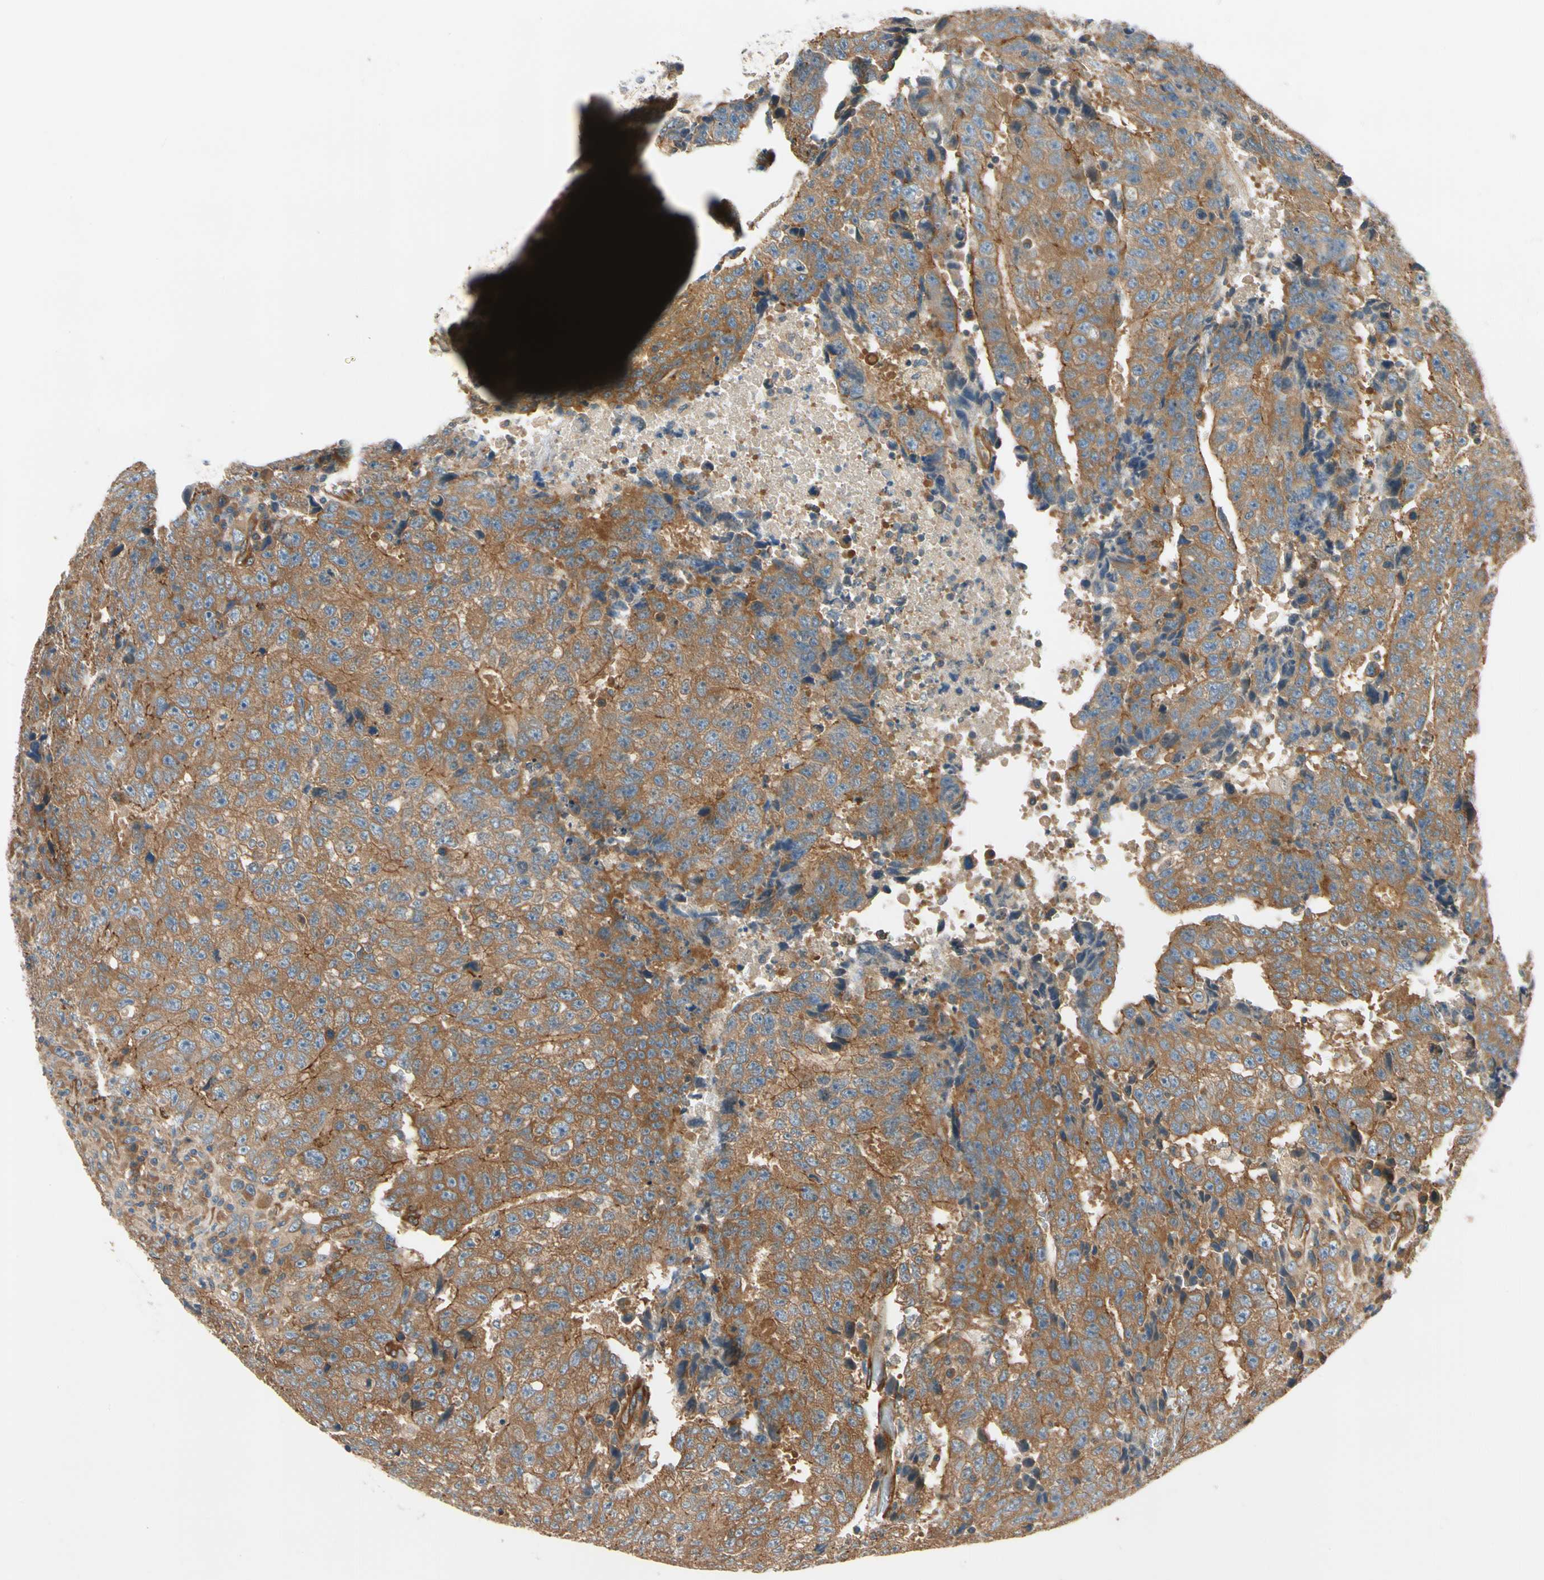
{"staining": {"intensity": "moderate", "quantity": ">75%", "location": "cytoplasmic/membranous"}, "tissue": "testis cancer", "cell_type": "Tumor cells", "image_type": "cancer", "snomed": [{"axis": "morphology", "description": "Necrosis, NOS"}, {"axis": "morphology", "description": "Carcinoma, Embryonal, NOS"}, {"axis": "topography", "description": "Testis"}], "caption": "About >75% of tumor cells in testis cancer display moderate cytoplasmic/membranous protein staining as visualized by brown immunohistochemical staining.", "gene": "ROCK2", "patient": {"sex": "male", "age": 19}}